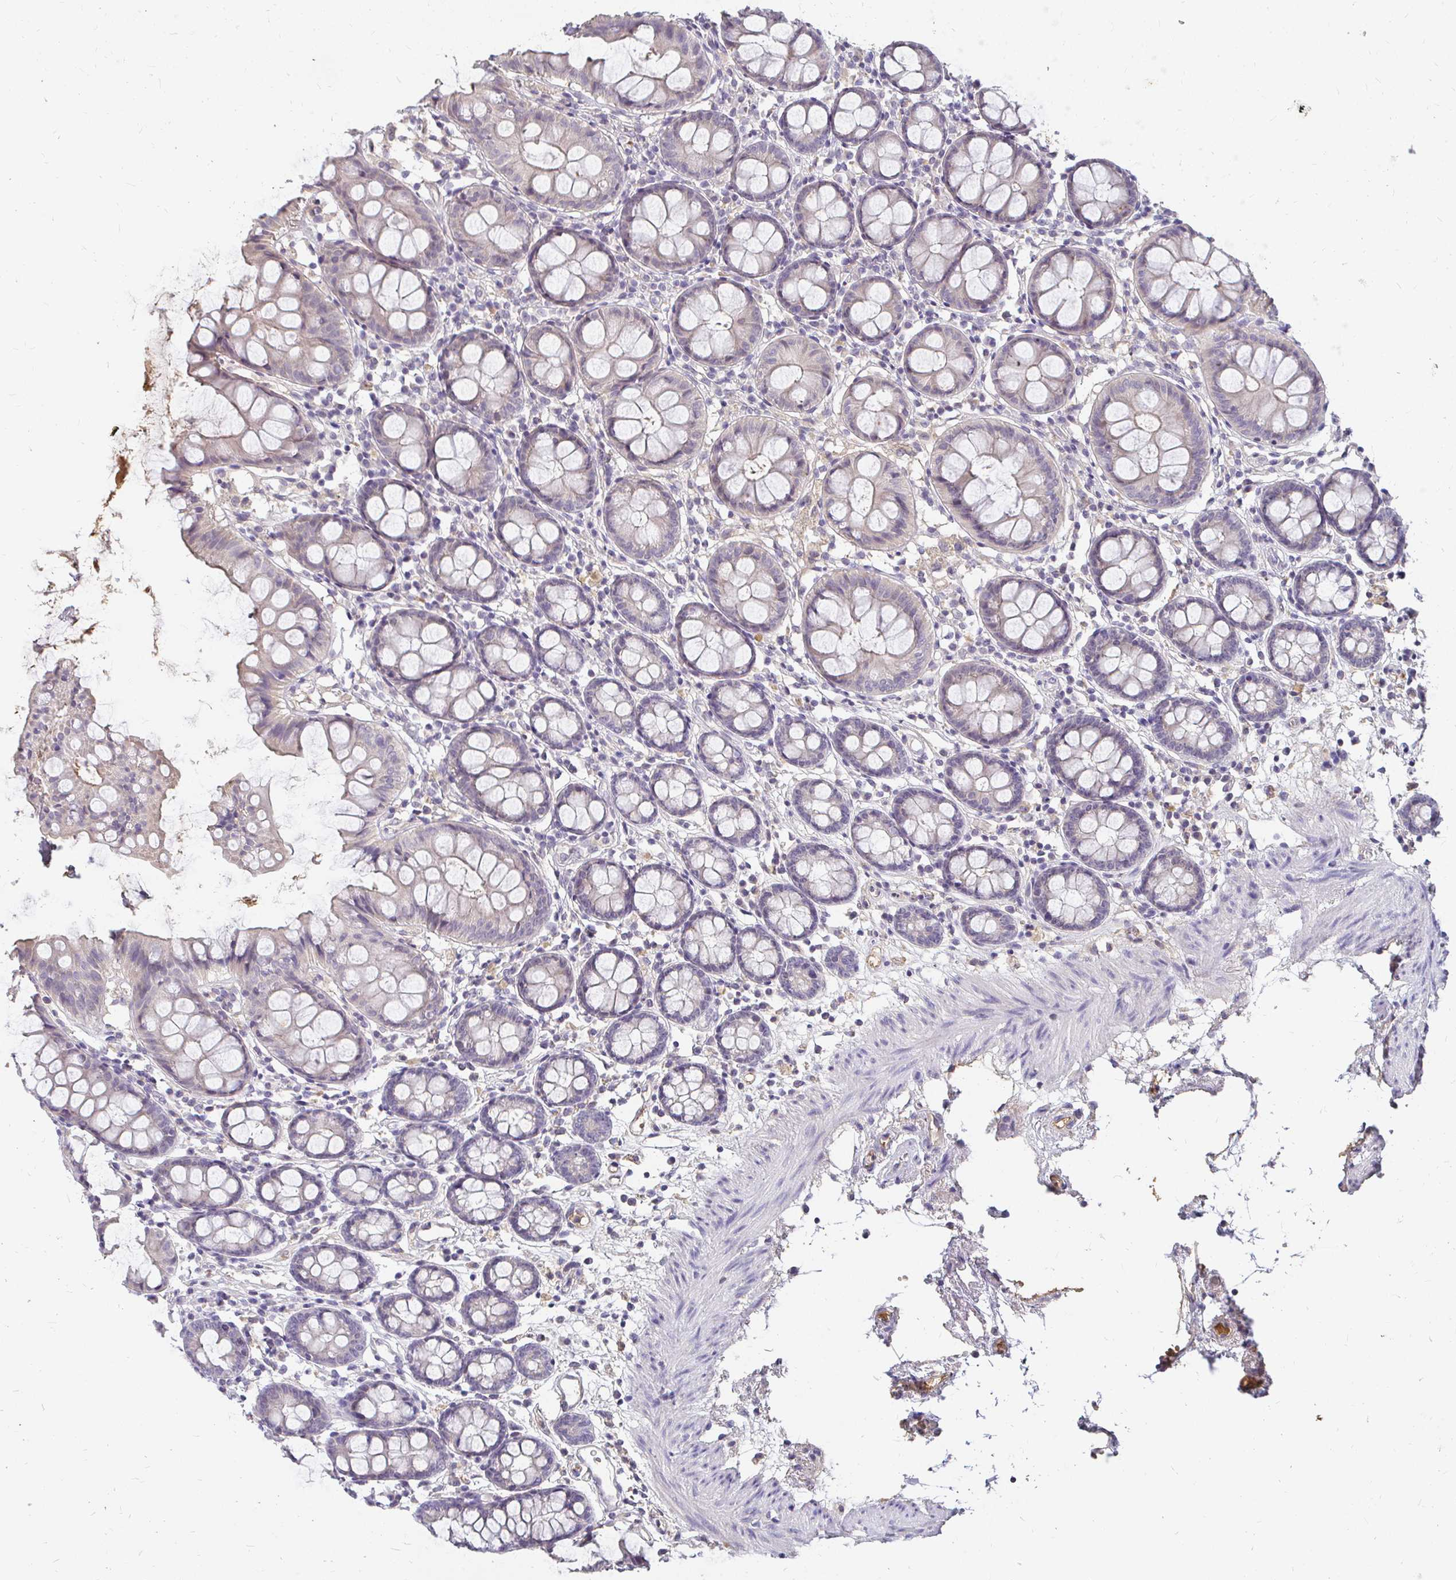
{"staining": {"intensity": "negative", "quantity": "none", "location": "none"}, "tissue": "colon", "cell_type": "Endothelial cells", "image_type": "normal", "snomed": [{"axis": "morphology", "description": "Normal tissue, NOS"}, {"axis": "topography", "description": "Colon"}], "caption": "Colon stained for a protein using IHC demonstrates no expression endothelial cells.", "gene": "LOXL4", "patient": {"sex": "female", "age": 84}}